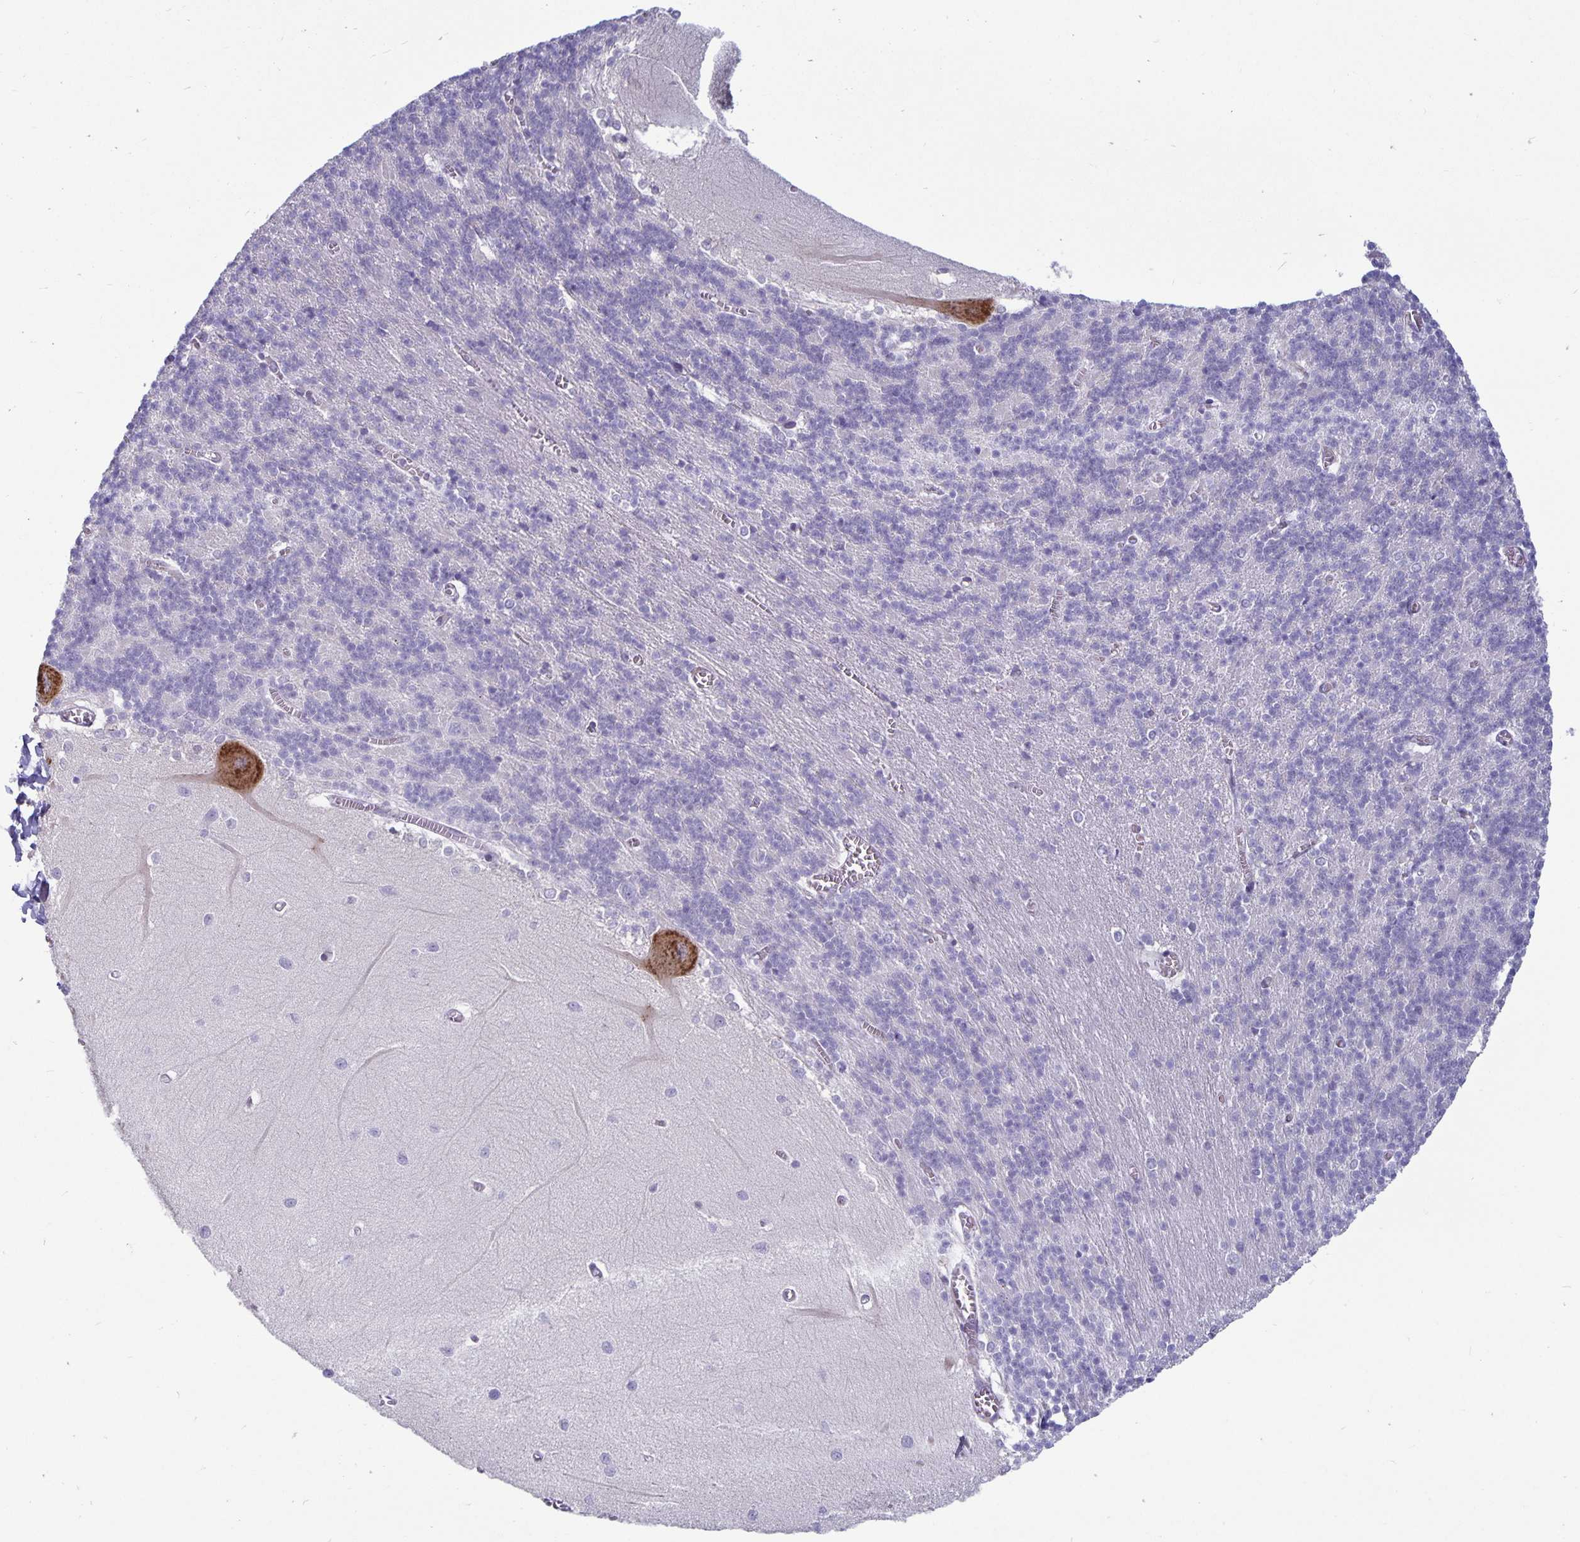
{"staining": {"intensity": "negative", "quantity": "none", "location": "none"}, "tissue": "cerebellum", "cell_type": "Cells in granular layer", "image_type": "normal", "snomed": [{"axis": "morphology", "description": "Normal tissue, NOS"}, {"axis": "topography", "description": "Cerebellum"}], "caption": "A photomicrograph of cerebellum stained for a protein reveals no brown staining in cells in granular layer.", "gene": "PLCB3", "patient": {"sex": "male", "age": 37}}